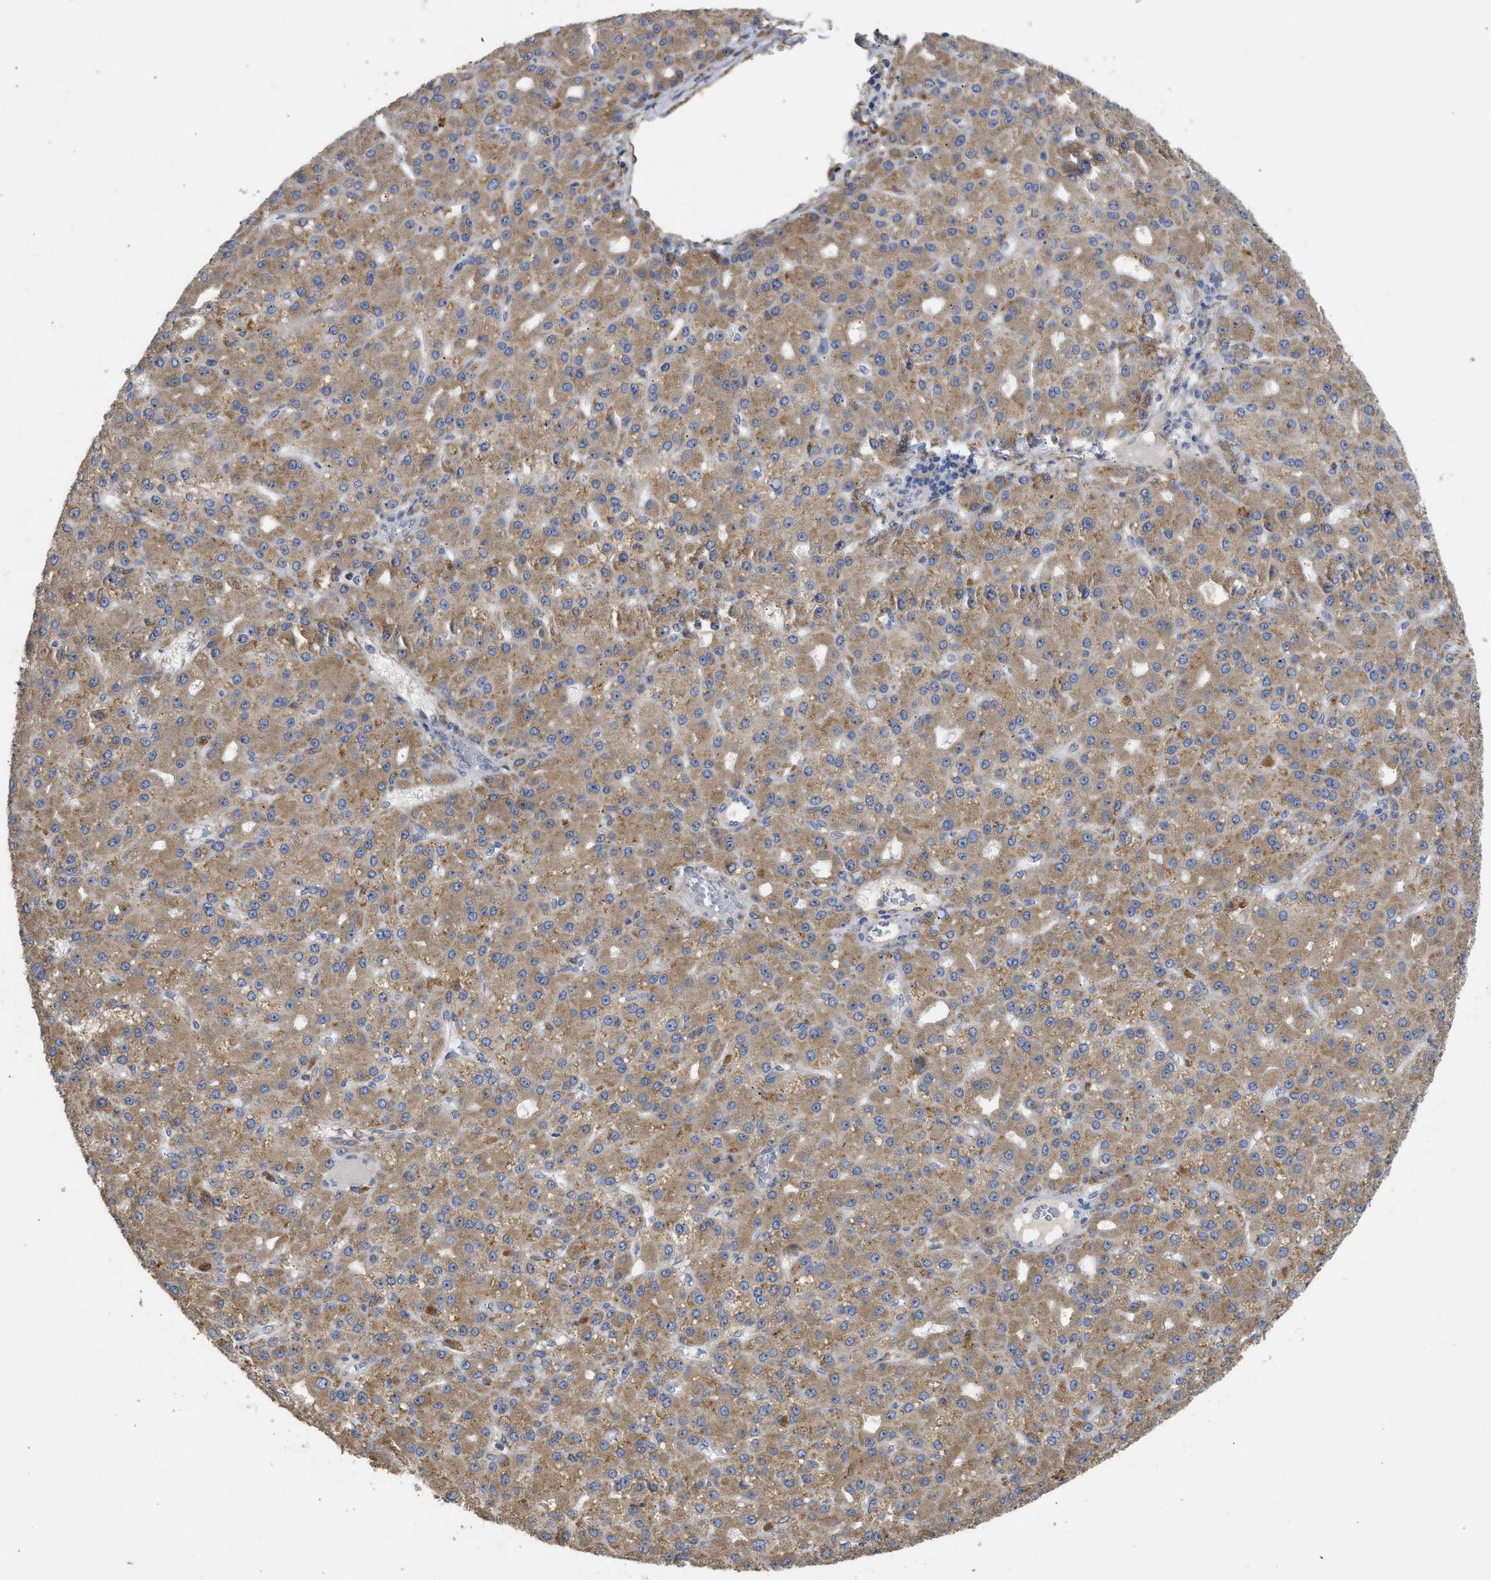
{"staining": {"intensity": "moderate", "quantity": ">75%", "location": "cytoplasmic/membranous"}, "tissue": "liver cancer", "cell_type": "Tumor cells", "image_type": "cancer", "snomed": [{"axis": "morphology", "description": "Carcinoma, Hepatocellular, NOS"}, {"axis": "topography", "description": "Liver"}], "caption": "Hepatocellular carcinoma (liver) was stained to show a protein in brown. There is medium levels of moderate cytoplasmic/membranous staining in approximately >75% of tumor cells.", "gene": "TMED1", "patient": {"sex": "male", "age": 67}}